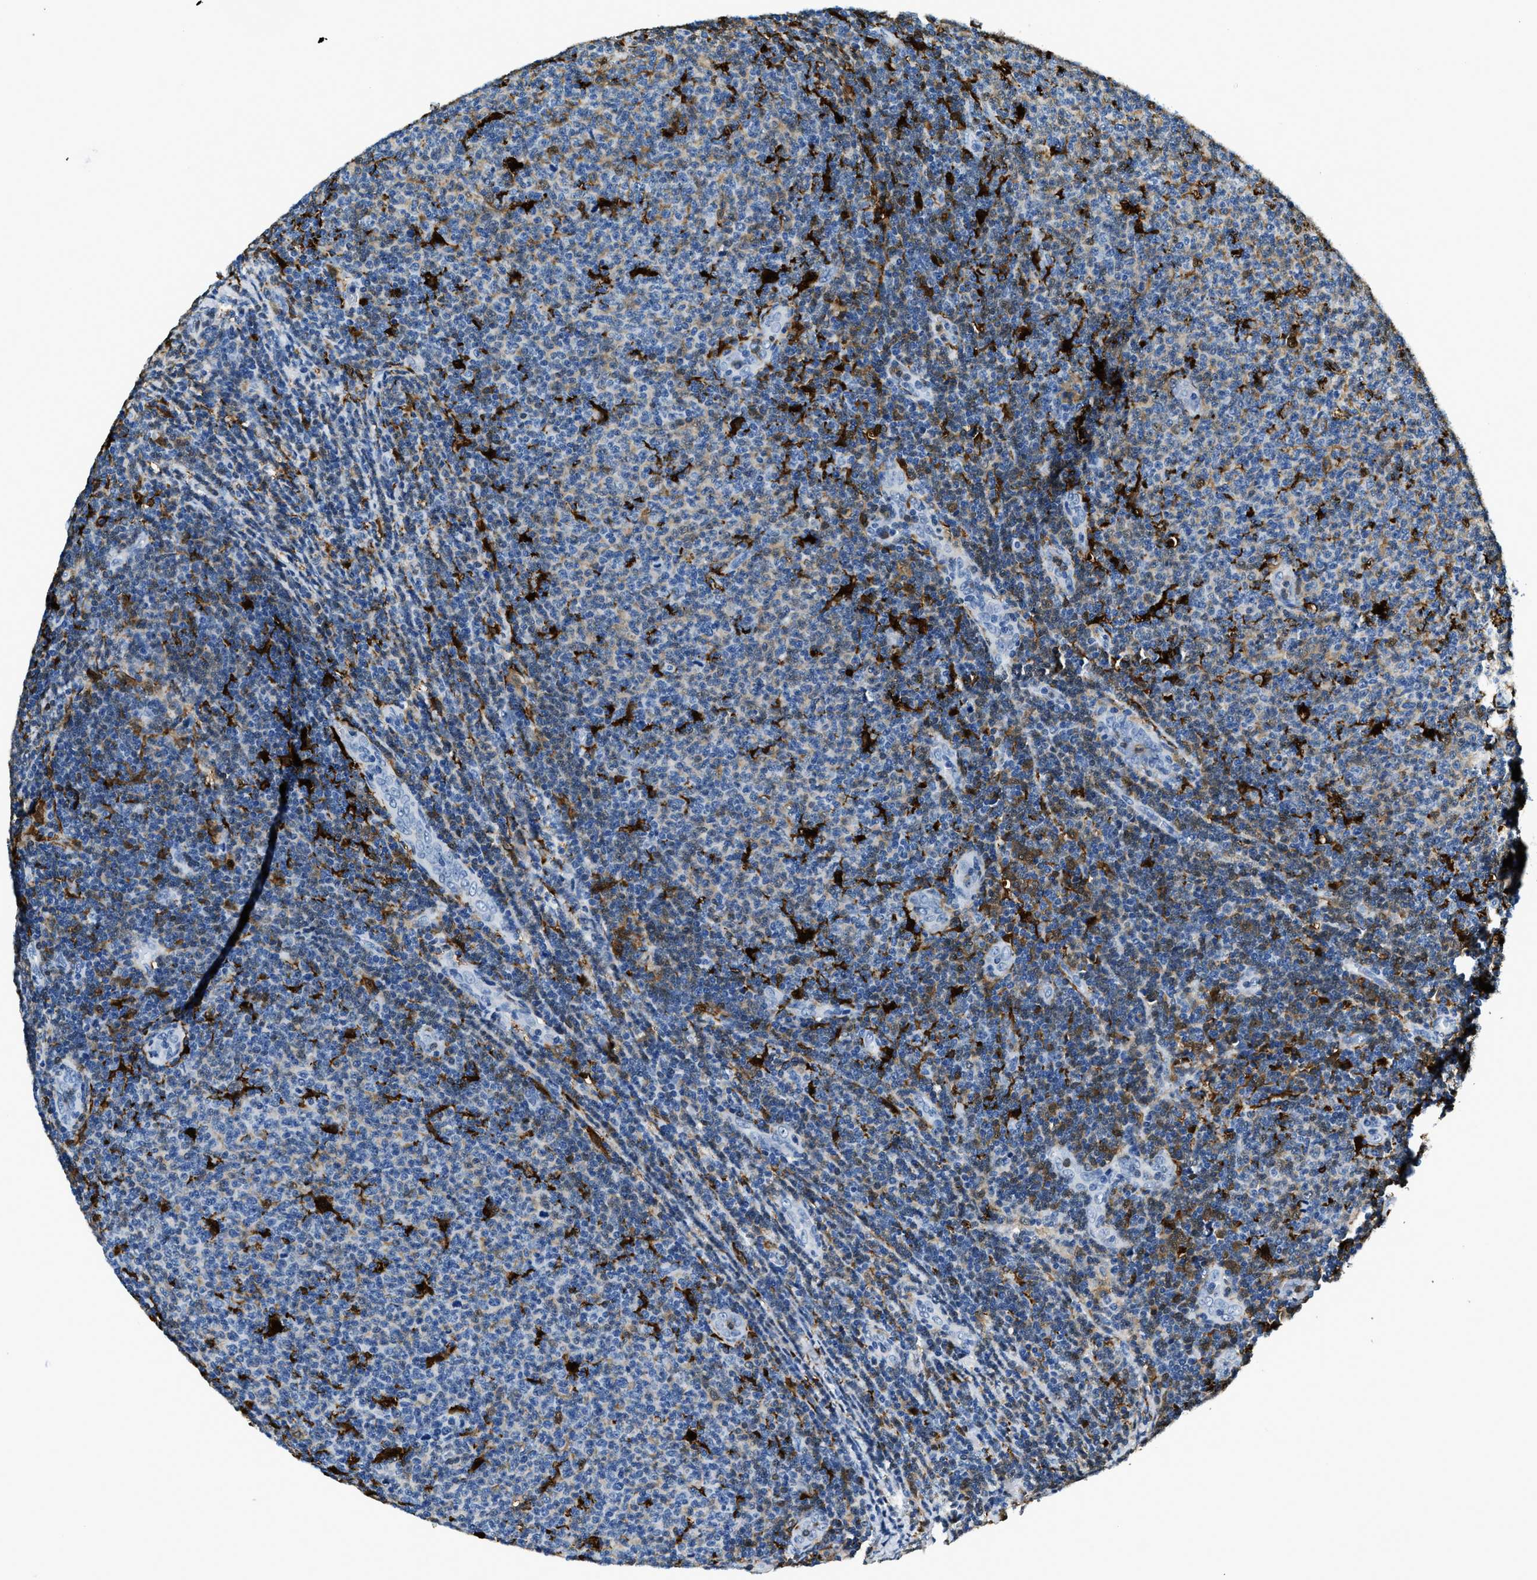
{"staining": {"intensity": "moderate", "quantity": "<25%", "location": "cytoplasmic/membranous"}, "tissue": "lymphoma", "cell_type": "Tumor cells", "image_type": "cancer", "snomed": [{"axis": "morphology", "description": "Malignant lymphoma, non-Hodgkin's type, Low grade"}, {"axis": "topography", "description": "Lymph node"}], "caption": "Tumor cells show moderate cytoplasmic/membranous expression in approximately <25% of cells in lymphoma. The protein is shown in brown color, while the nuclei are stained blue.", "gene": "CAPG", "patient": {"sex": "male", "age": 66}}